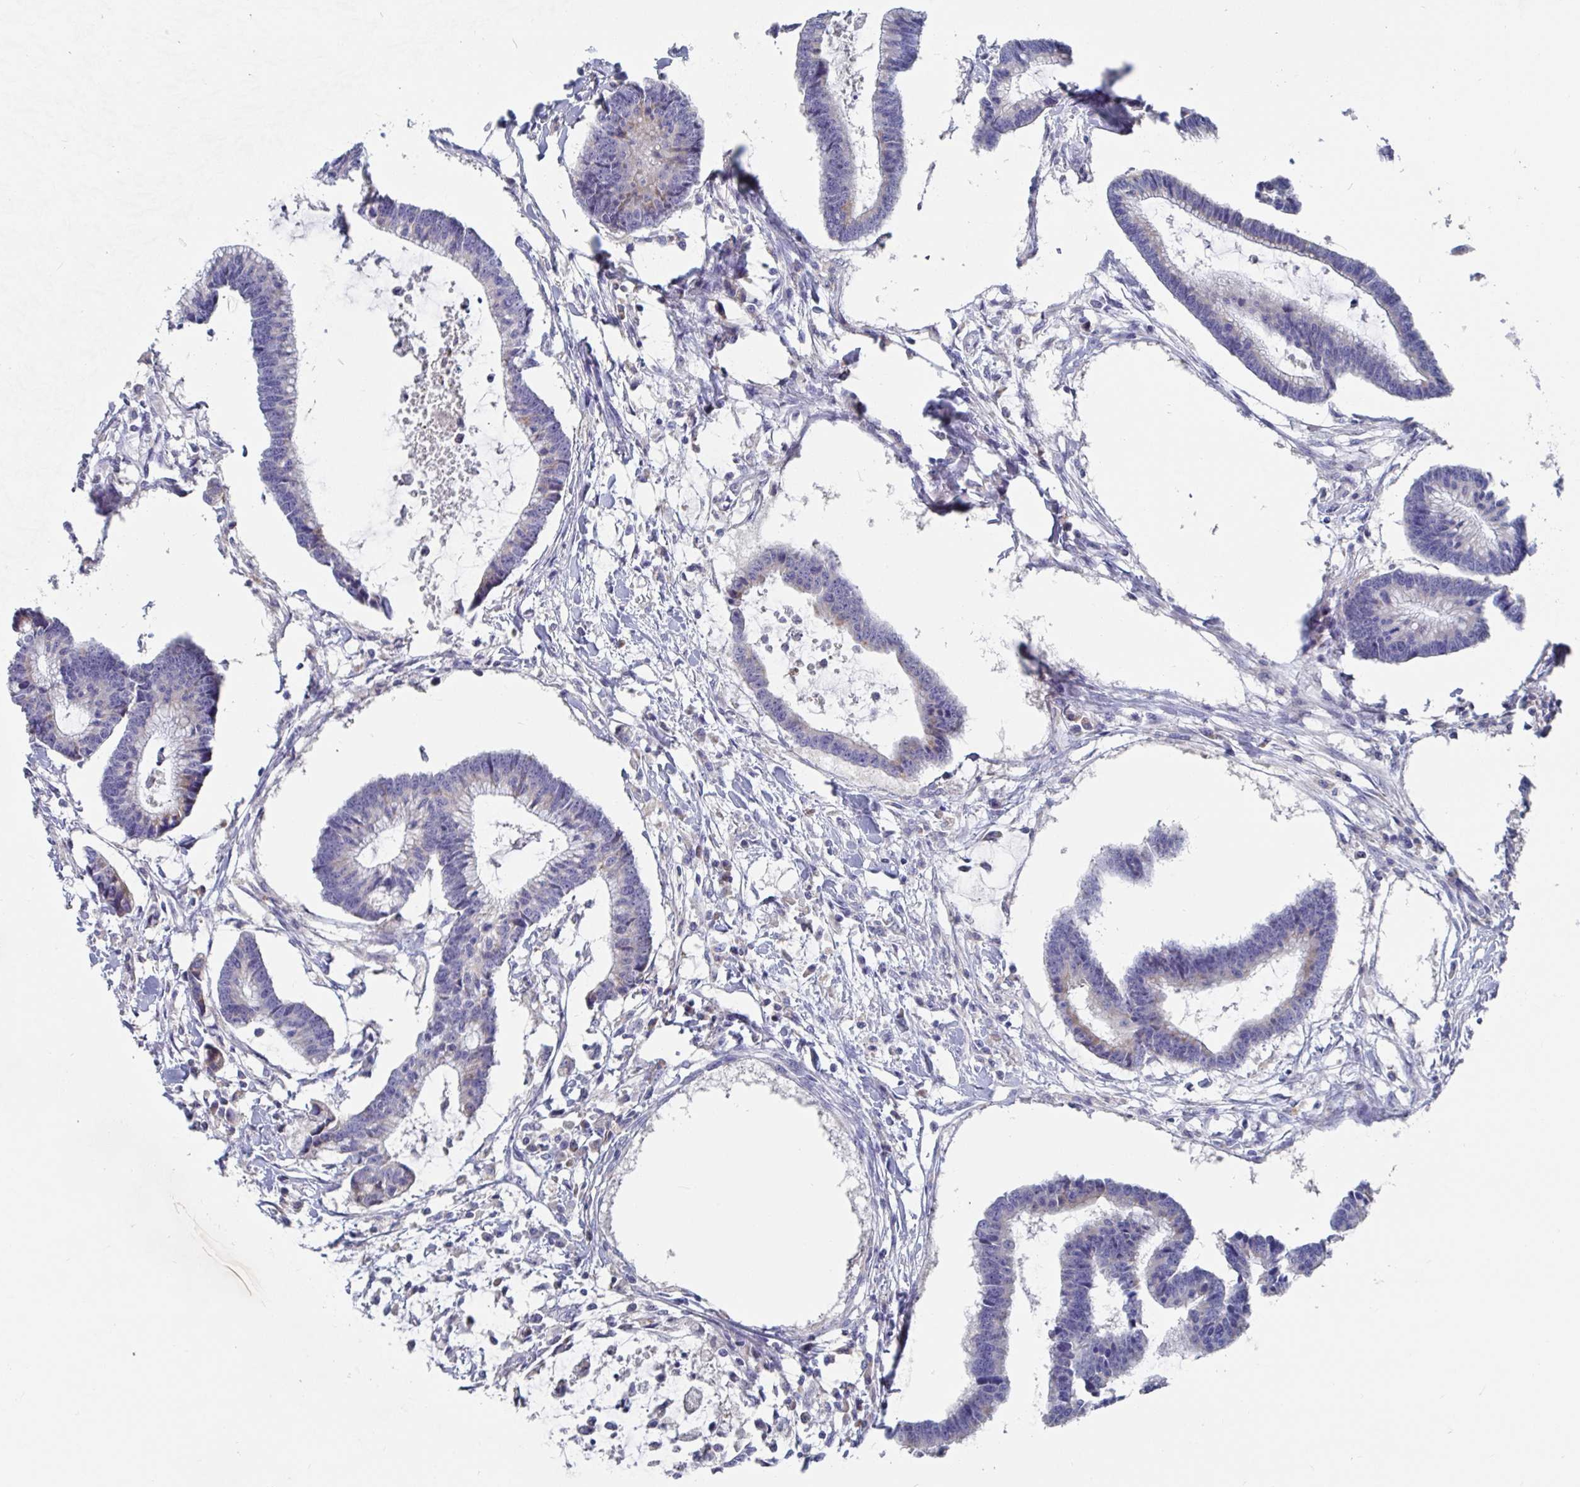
{"staining": {"intensity": "negative", "quantity": "none", "location": "none"}, "tissue": "colorectal cancer", "cell_type": "Tumor cells", "image_type": "cancer", "snomed": [{"axis": "morphology", "description": "Adenocarcinoma, NOS"}, {"axis": "topography", "description": "Colon"}], "caption": "Colorectal cancer (adenocarcinoma) was stained to show a protein in brown. There is no significant staining in tumor cells.", "gene": "GPR148", "patient": {"sex": "female", "age": 78}}